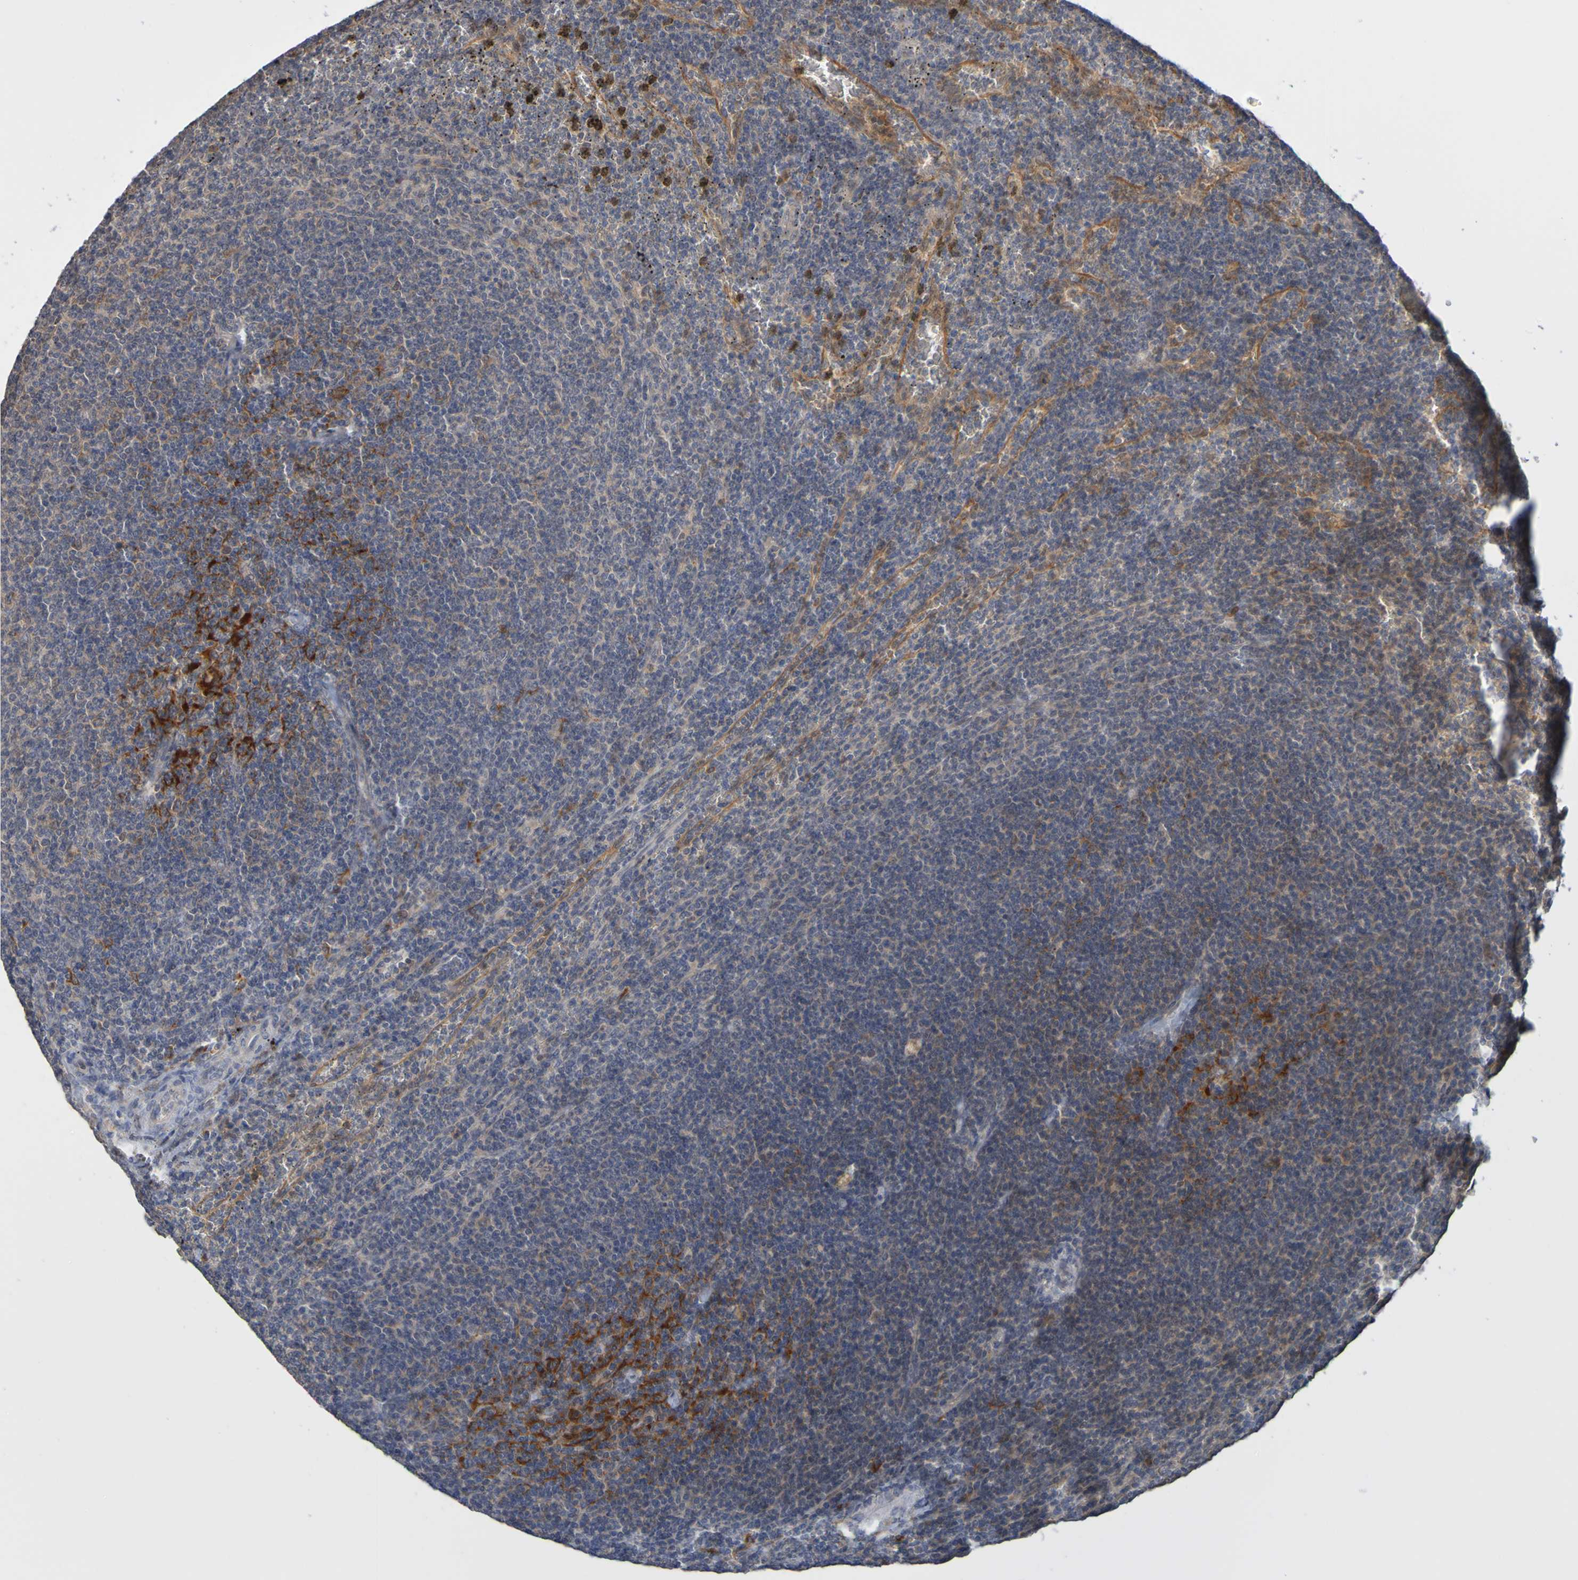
{"staining": {"intensity": "strong", "quantity": "25%-75%", "location": "cytoplasmic/membranous"}, "tissue": "lymphoma", "cell_type": "Tumor cells", "image_type": "cancer", "snomed": [{"axis": "morphology", "description": "Malignant lymphoma, non-Hodgkin's type, Low grade"}, {"axis": "topography", "description": "Spleen"}], "caption": "Strong cytoplasmic/membranous expression for a protein is present in about 25%-75% of tumor cells of lymphoma using immunohistochemistry (IHC).", "gene": "NAV2", "patient": {"sex": "female", "age": 50}}